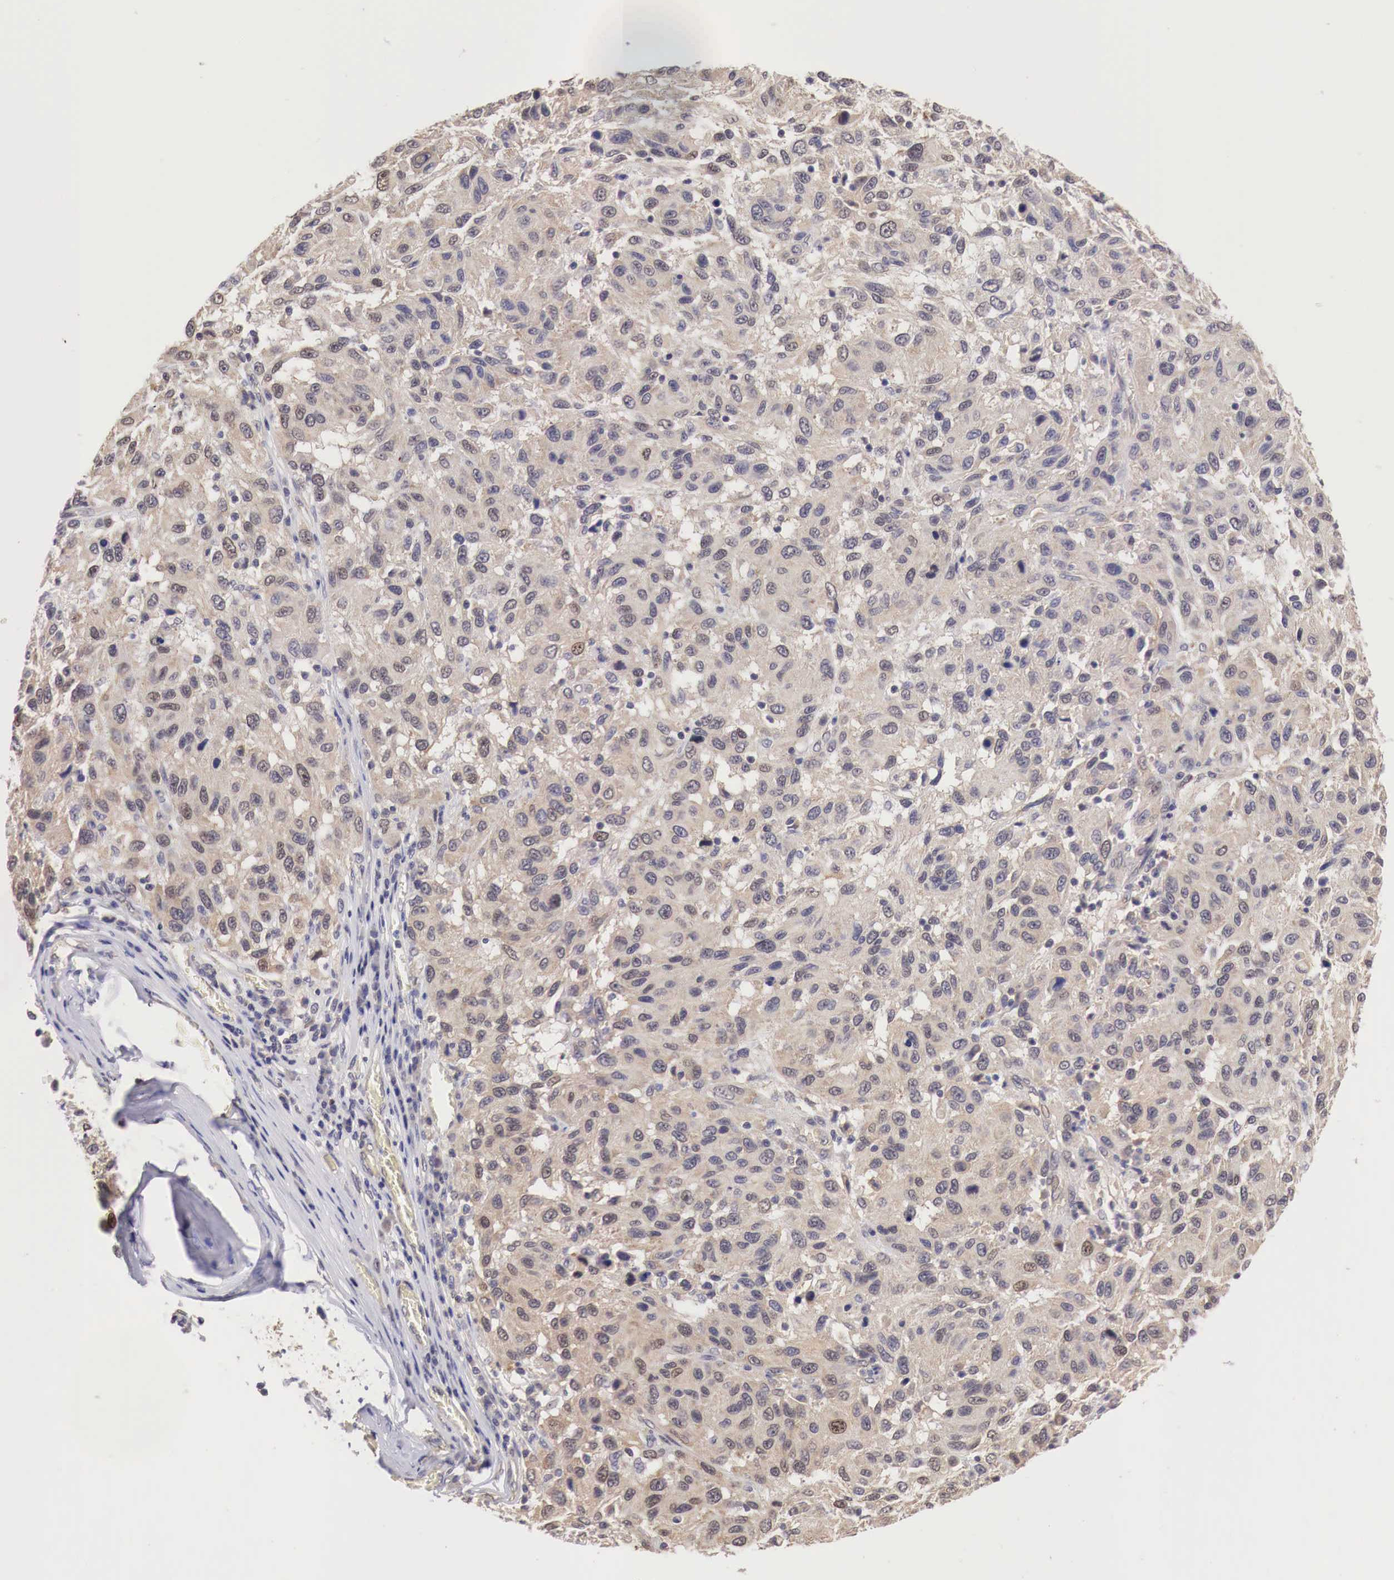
{"staining": {"intensity": "strong", "quantity": ">75%", "location": "cytoplasmic/membranous,nuclear"}, "tissue": "melanoma", "cell_type": "Tumor cells", "image_type": "cancer", "snomed": [{"axis": "morphology", "description": "Malignant melanoma, NOS"}, {"axis": "topography", "description": "Skin"}], "caption": "Immunohistochemistry of melanoma demonstrates high levels of strong cytoplasmic/membranous and nuclear expression in approximately >75% of tumor cells.", "gene": "PABIR2", "patient": {"sex": "female", "age": 77}}